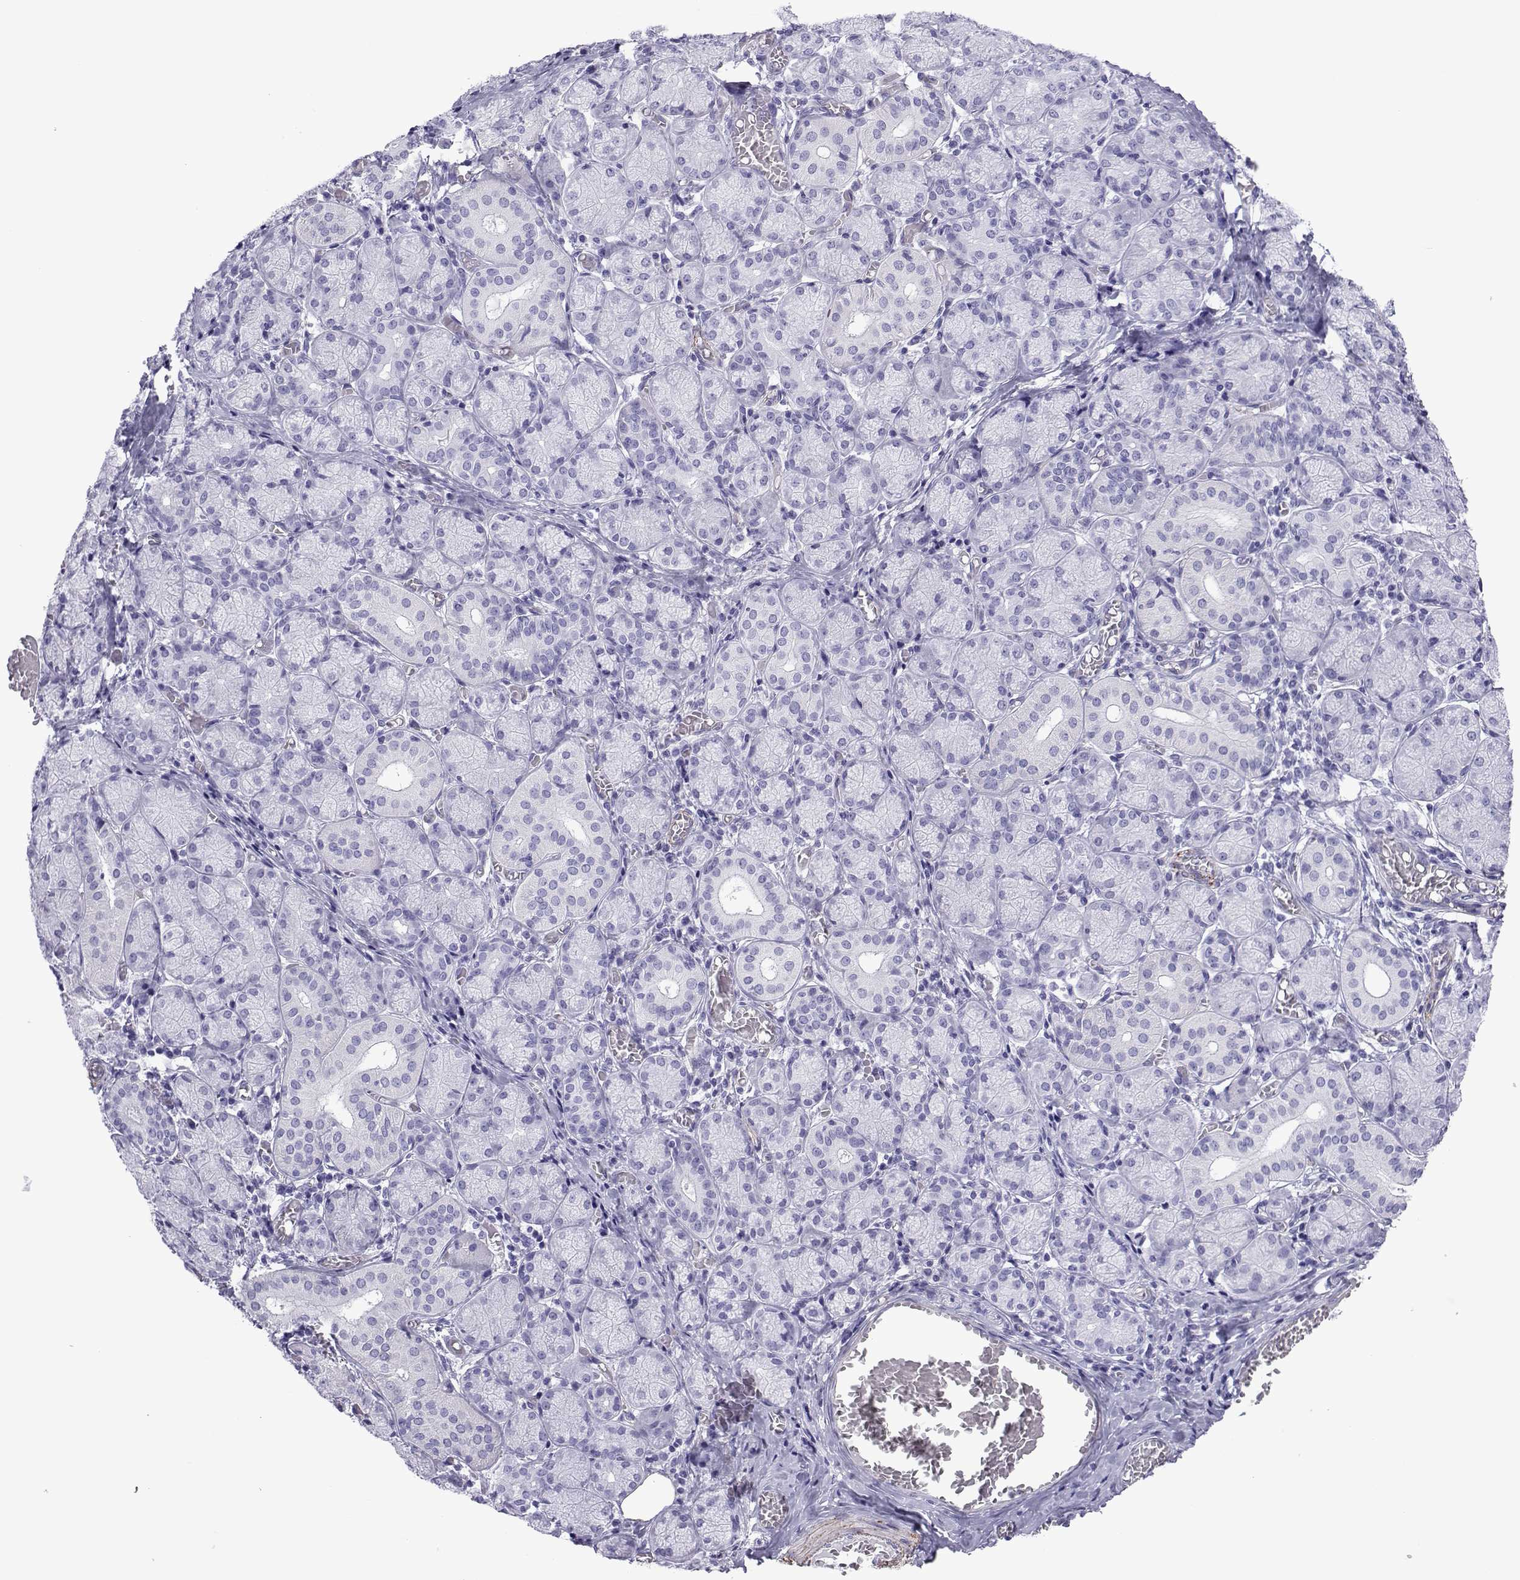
{"staining": {"intensity": "negative", "quantity": "none", "location": "none"}, "tissue": "salivary gland", "cell_type": "Glandular cells", "image_type": "normal", "snomed": [{"axis": "morphology", "description": "Normal tissue, NOS"}, {"axis": "topography", "description": "Salivary gland"}, {"axis": "topography", "description": "Peripheral nerve tissue"}], "caption": "This is a micrograph of IHC staining of benign salivary gland, which shows no positivity in glandular cells.", "gene": "SPANXA1", "patient": {"sex": "female", "age": 24}}